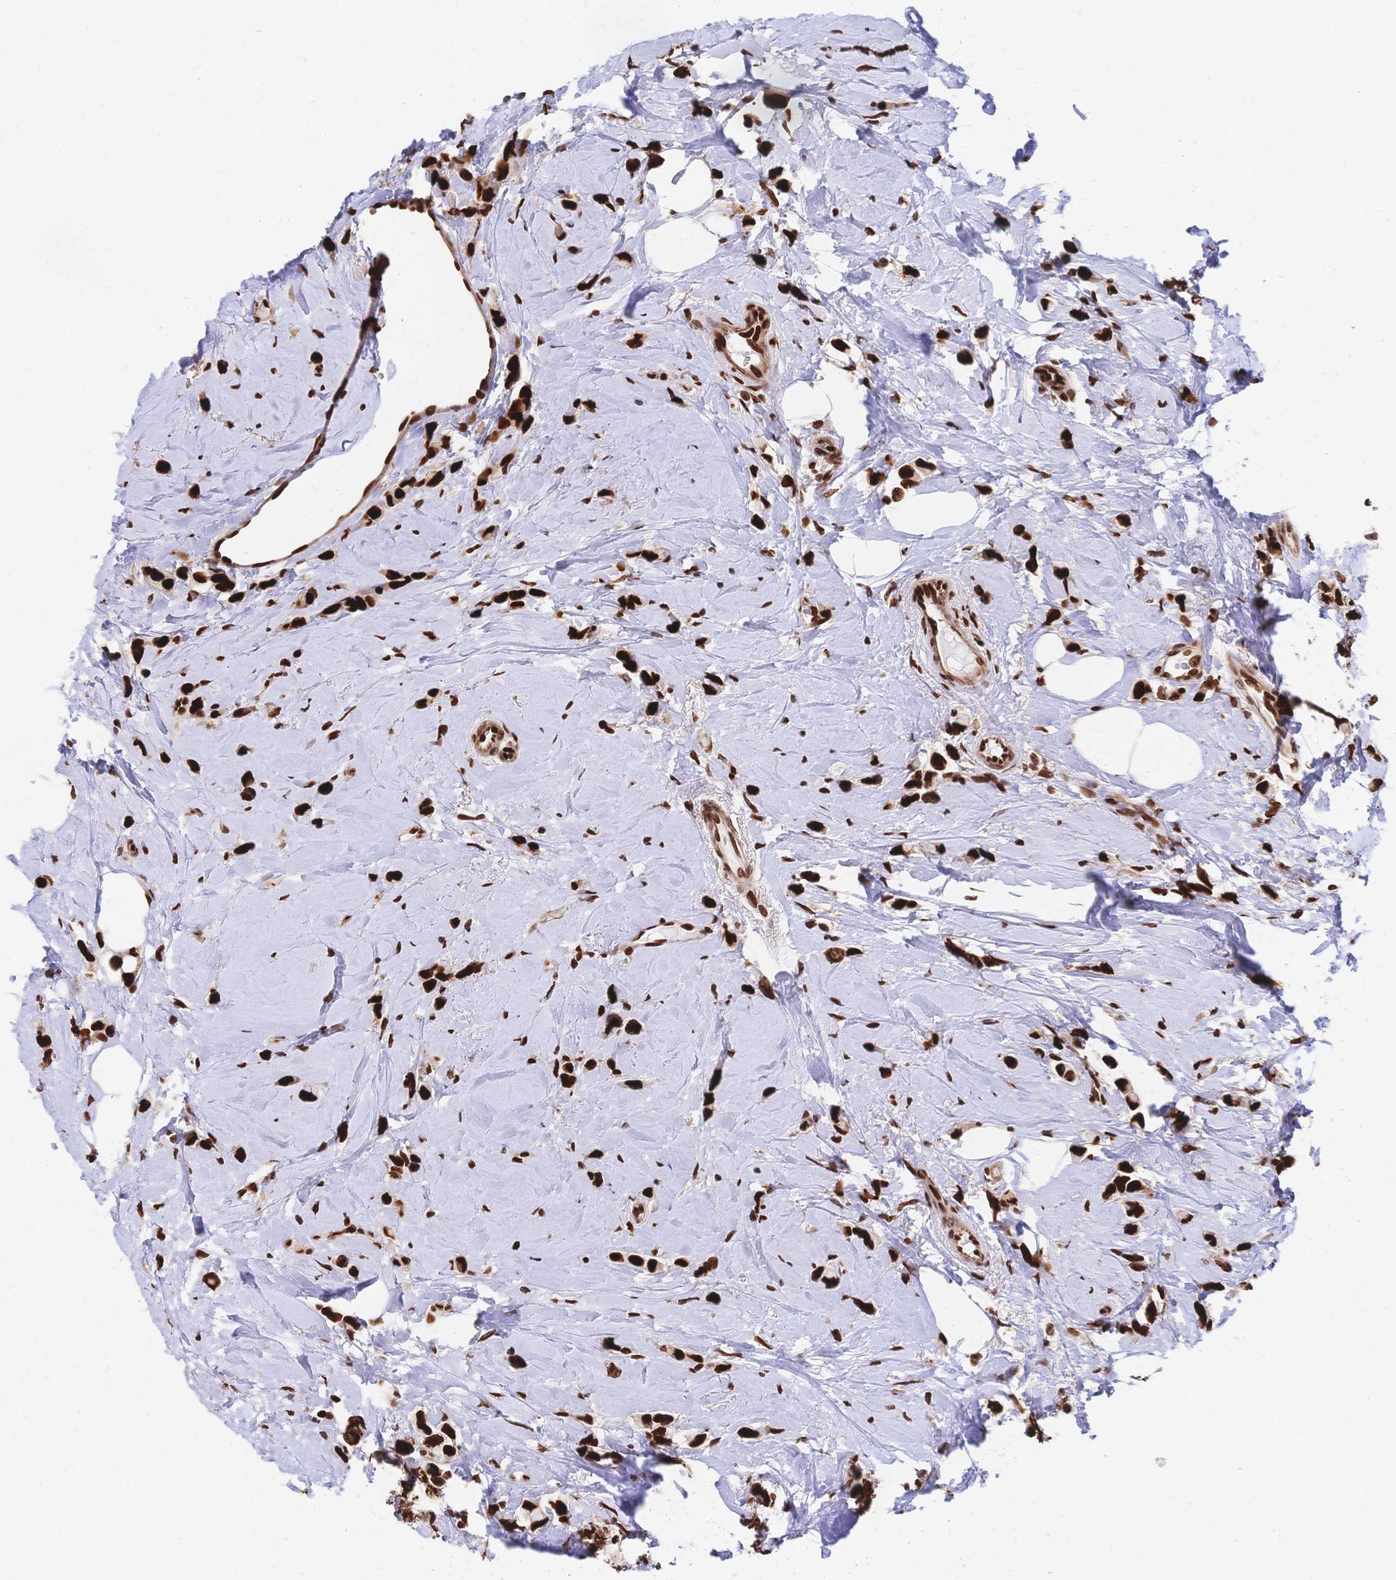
{"staining": {"intensity": "strong", "quantity": ">75%", "location": "nuclear"}, "tissue": "breast cancer", "cell_type": "Tumor cells", "image_type": "cancer", "snomed": [{"axis": "morphology", "description": "Lobular carcinoma"}, {"axis": "topography", "description": "Breast"}], "caption": "About >75% of tumor cells in breast lobular carcinoma show strong nuclear protein staining as visualized by brown immunohistochemical staining.", "gene": "HDGF", "patient": {"sex": "female", "age": 66}}